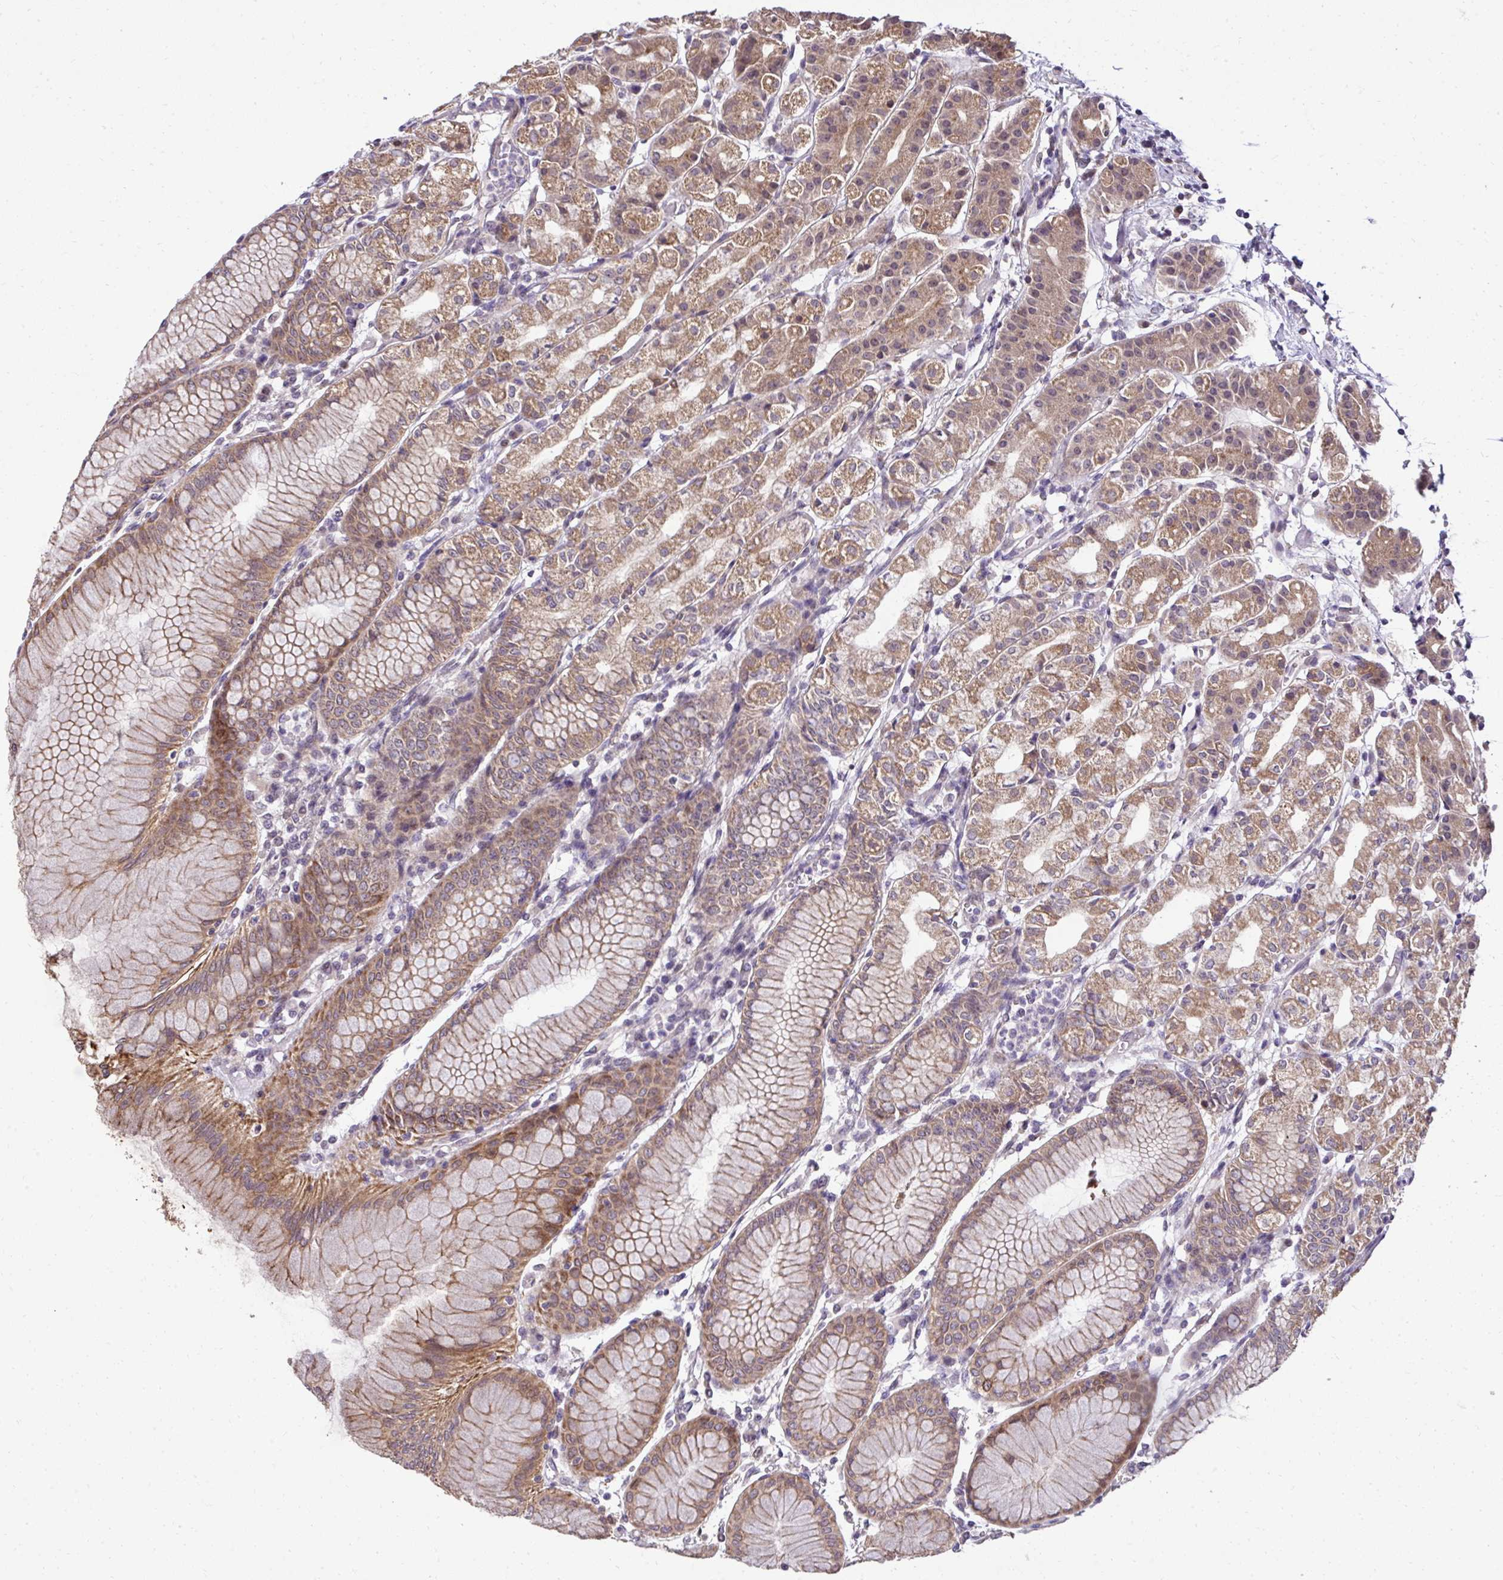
{"staining": {"intensity": "strong", "quantity": "25%-75%", "location": "cytoplasmic/membranous"}, "tissue": "stomach", "cell_type": "Glandular cells", "image_type": "normal", "snomed": [{"axis": "morphology", "description": "Normal tissue, NOS"}, {"axis": "topography", "description": "Stomach"}], "caption": "This is an image of immunohistochemistry staining of normal stomach, which shows strong staining in the cytoplasmic/membranous of glandular cells.", "gene": "RDH14", "patient": {"sex": "female", "age": 57}}